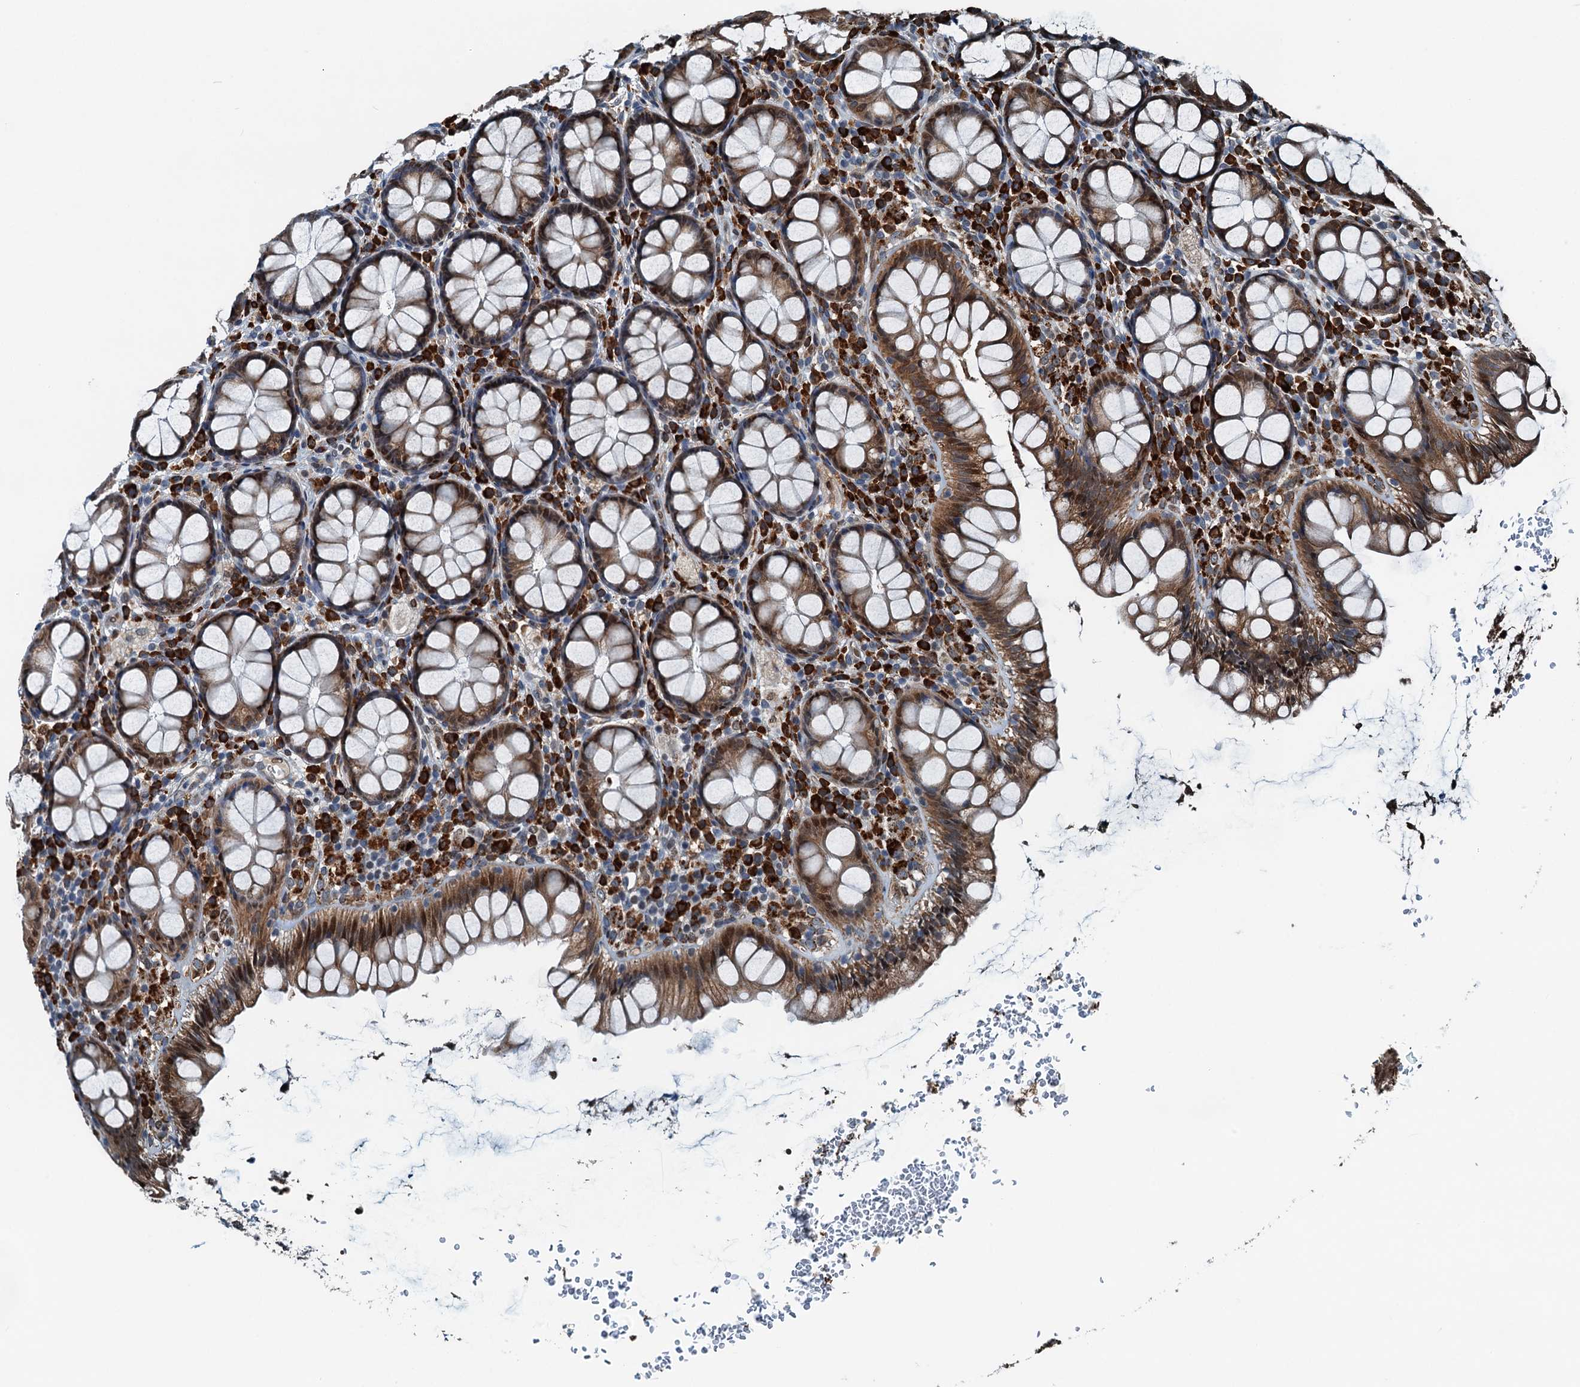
{"staining": {"intensity": "moderate", "quantity": ">75%", "location": "cytoplasmic/membranous,nuclear"}, "tissue": "rectum", "cell_type": "Glandular cells", "image_type": "normal", "snomed": [{"axis": "morphology", "description": "Normal tissue, NOS"}, {"axis": "topography", "description": "Rectum"}], "caption": "Normal rectum exhibits moderate cytoplasmic/membranous,nuclear expression in about >75% of glandular cells (IHC, brightfield microscopy, high magnification)..", "gene": "TAMALIN", "patient": {"sex": "male", "age": 83}}